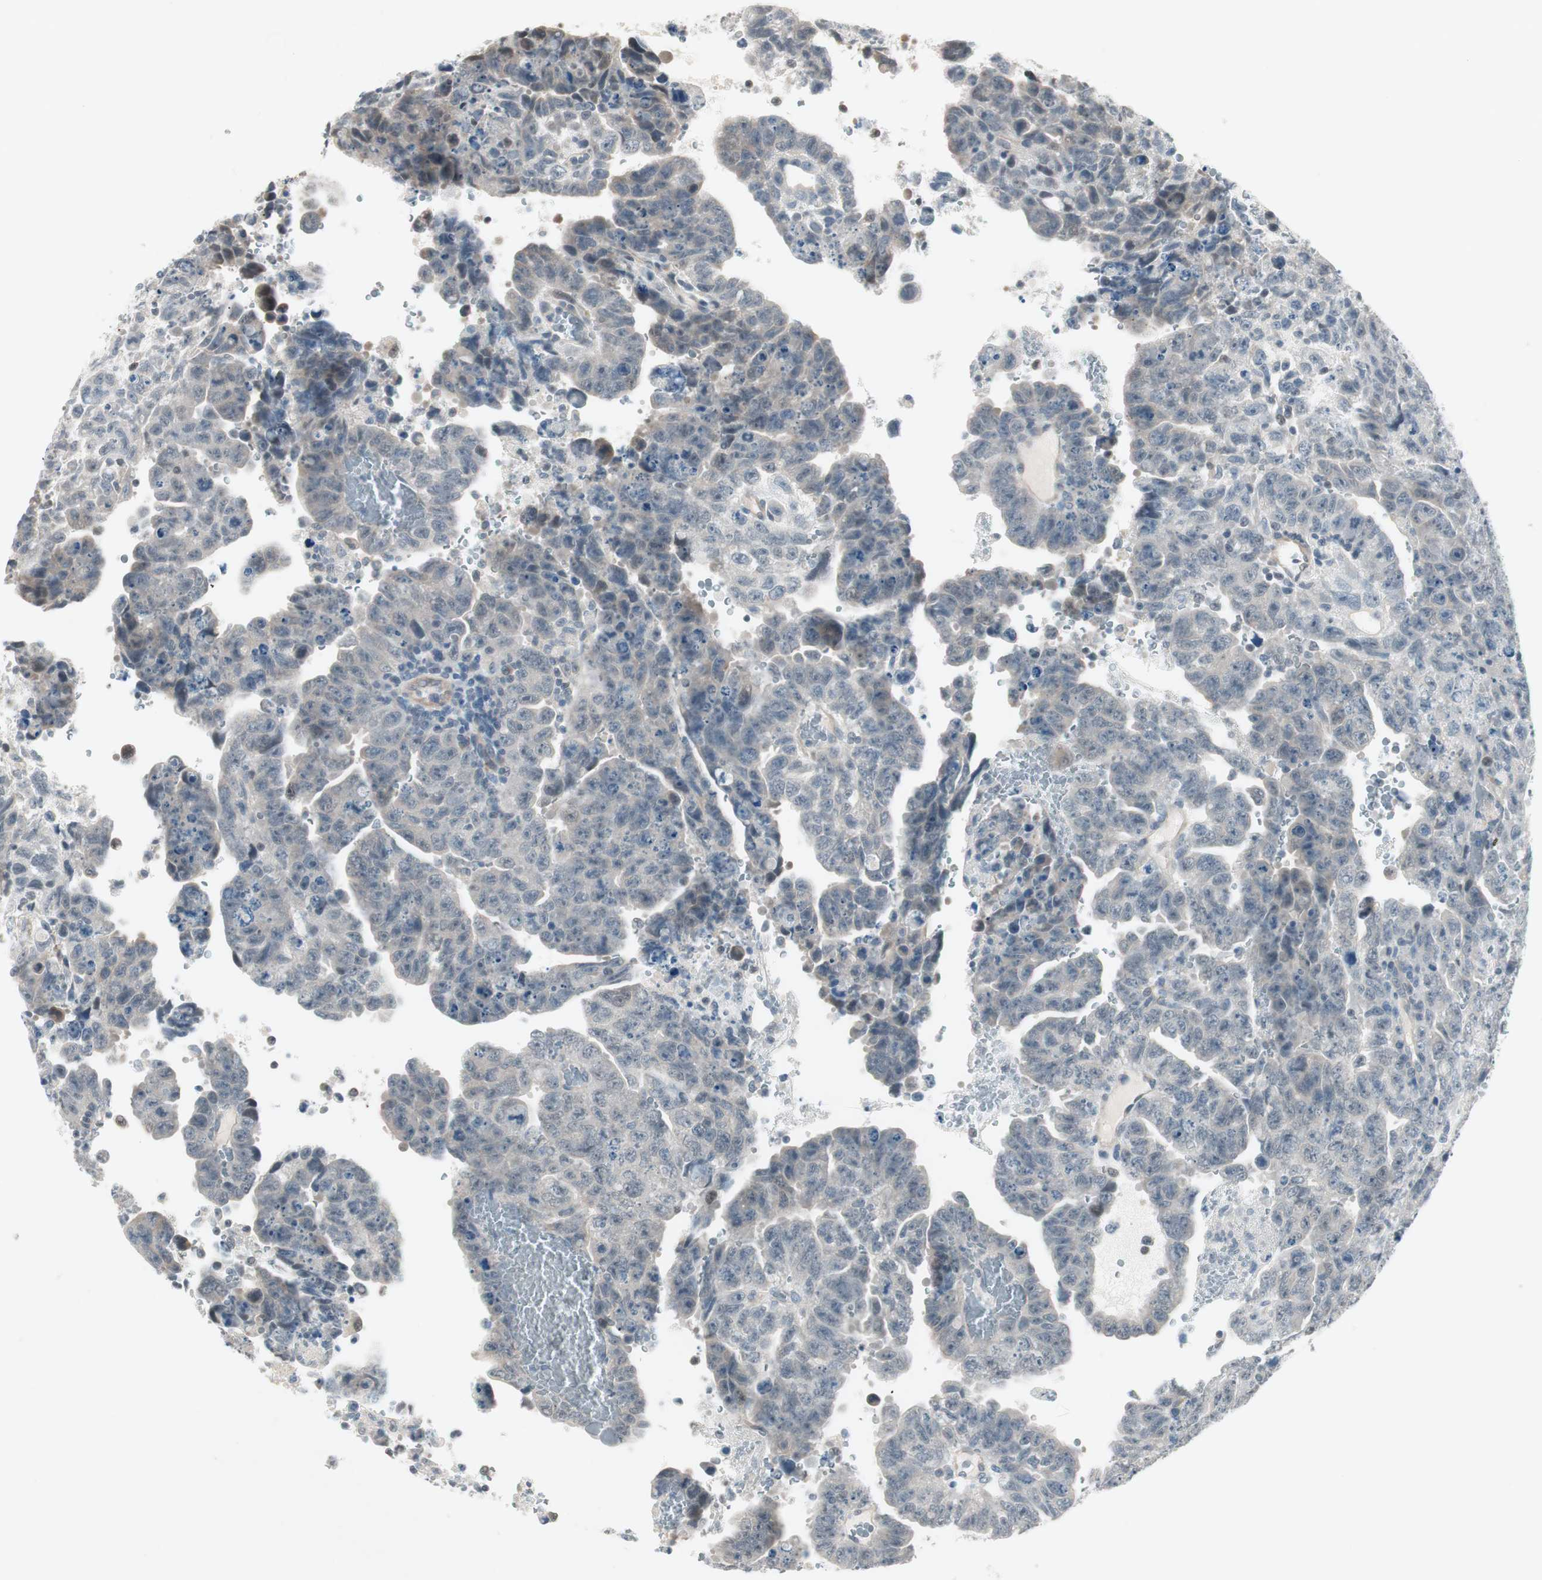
{"staining": {"intensity": "weak", "quantity": "<25%", "location": "cytoplasmic/membranous"}, "tissue": "testis cancer", "cell_type": "Tumor cells", "image_type": "cancer", "snomed": [{"axis": "morphology", "description": "Carcinoma, Embryonal, NOS"}, {"axis": "topography", "description": "Testis"}], "caption": "Immunohistochemical staining of testis cancer (embryonal carcinoma) reveals no significant staining in tumor cells. (DAB immunohistochemistry, high magnification).", "gene": "ITGB4", "patient": {"sex": "male", "age": 28}}